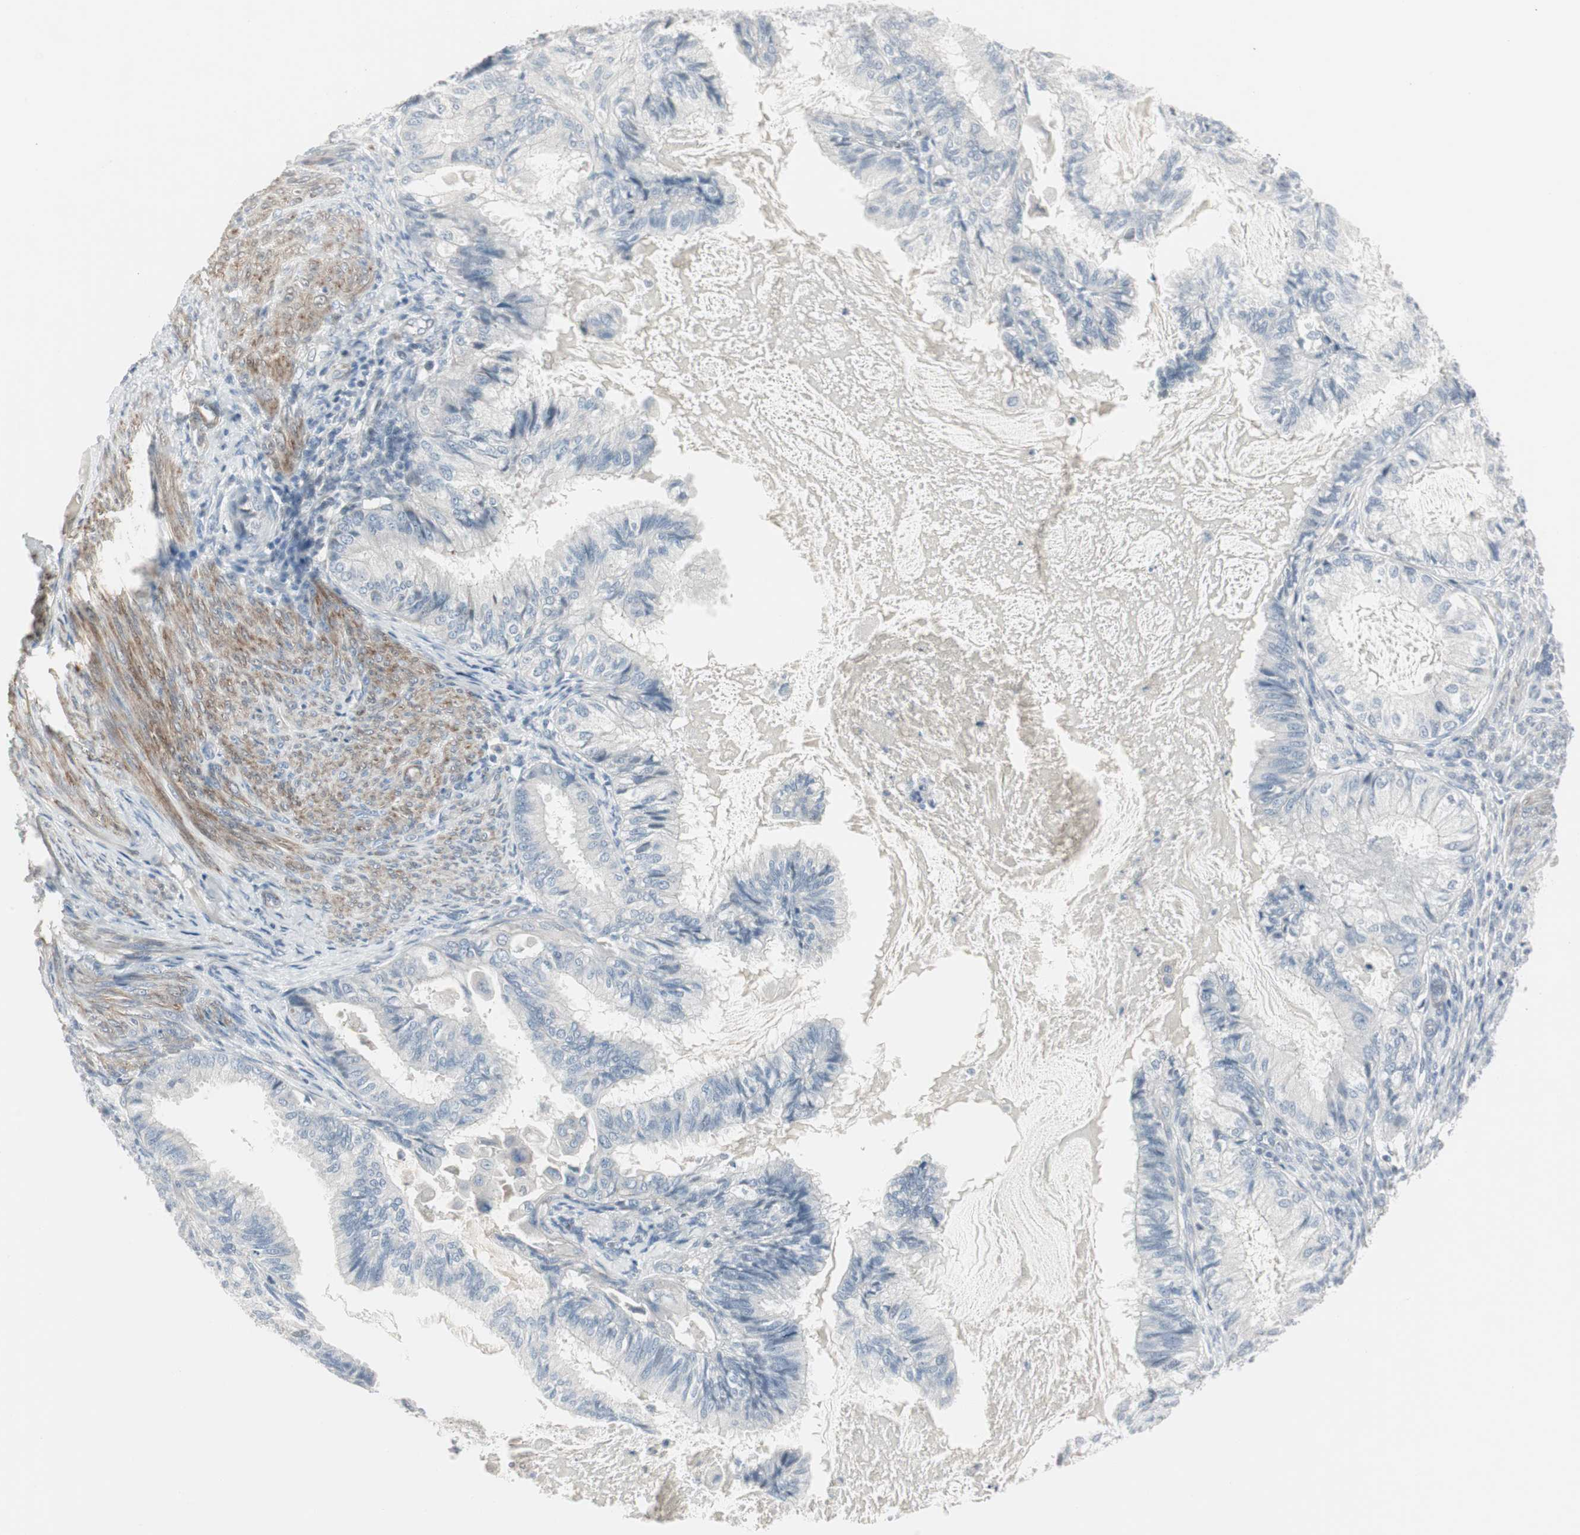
{"staining": {"intensity": "negative", "quantity": "none", "location": "none"}, "tissue": "cervical cancer", "cell_type": "Tumor cells", "image_type": "cancer", "snomed": [{"axis": "morphology", "description": "Normal tissue, NOS"}, {"axis": "morphology", "description": "Adenocarcinoma, NOS"}, {"axis": "topography", "description": "Cervix"}, {"axis": "topography", "description": "Endometrium"}], "caption": "IHC histopathology image of neoplastic tissue: human cervical adenocarcinoma stained with DAB (3,3'-diaminobenzidine) demonstrates no significant protein staining in tumor cells.", "gene": "DMPK", "patient": {"sex": "female", "age": 86}}